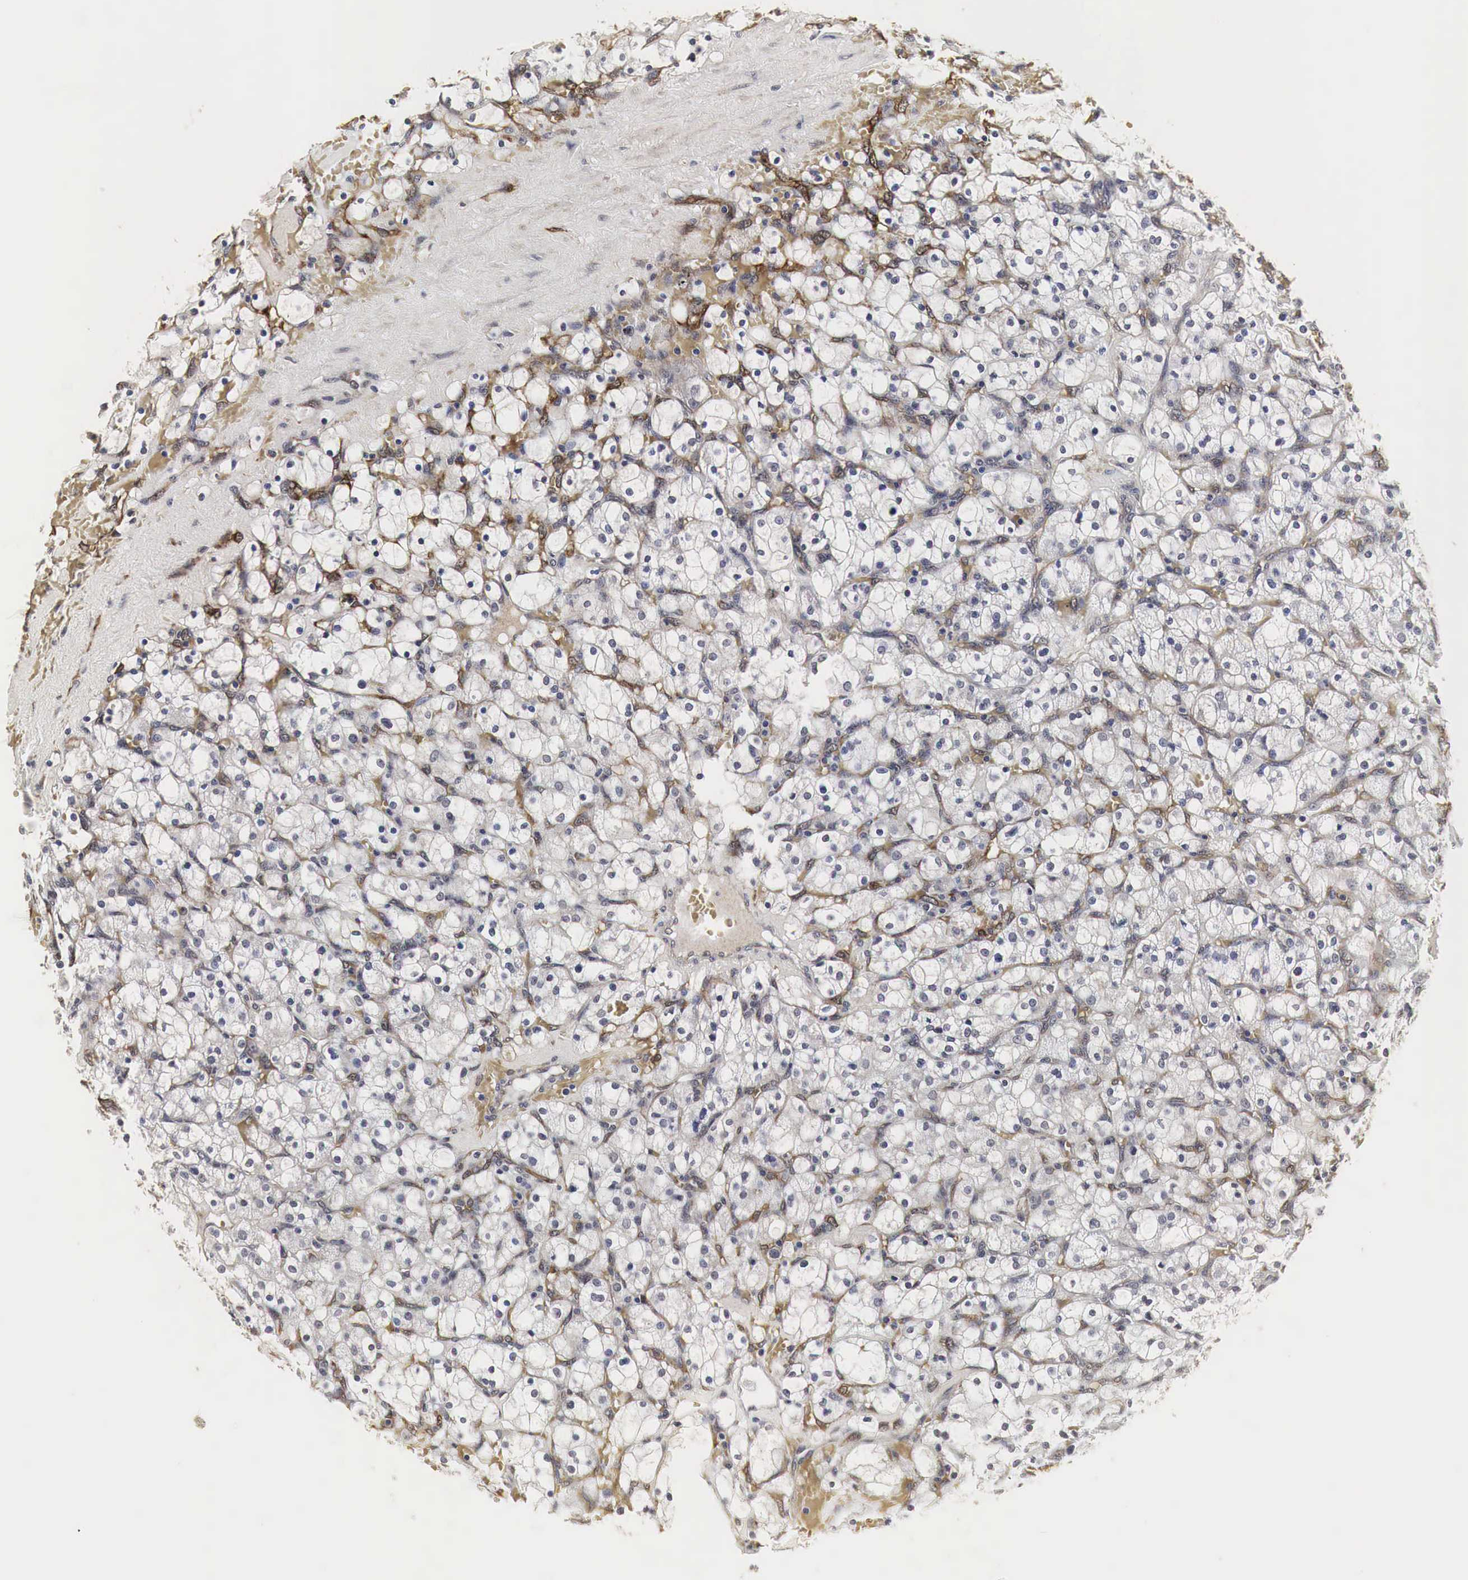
{"staining": {"intensity": "weak", "quantity": "<25%", "location": "cytoplasmic/membranous"}, "tissue": "renal cancer", "cell_type": "Tumor cells", "image_type": "cancer", "snomed": [{"axis": "morphology", "description": "Adenocarcinoma, NOS"}, {"axis": "topography", "description": "Kidney"}], "caption": "High magnification brightfield microscopy of adenocarcinoma (renal) stained with DAB (brown) and counterstained with hematoxylin (blue): tumor cells show no significant expression. The staining was performed using DAB to visualize the protein expression in brown, while the nuclei were stained in blue with hematoxylin (Magnification: 20x).", "gene": "SPIN1", "patient": {"sex": "female", "age": 83}}